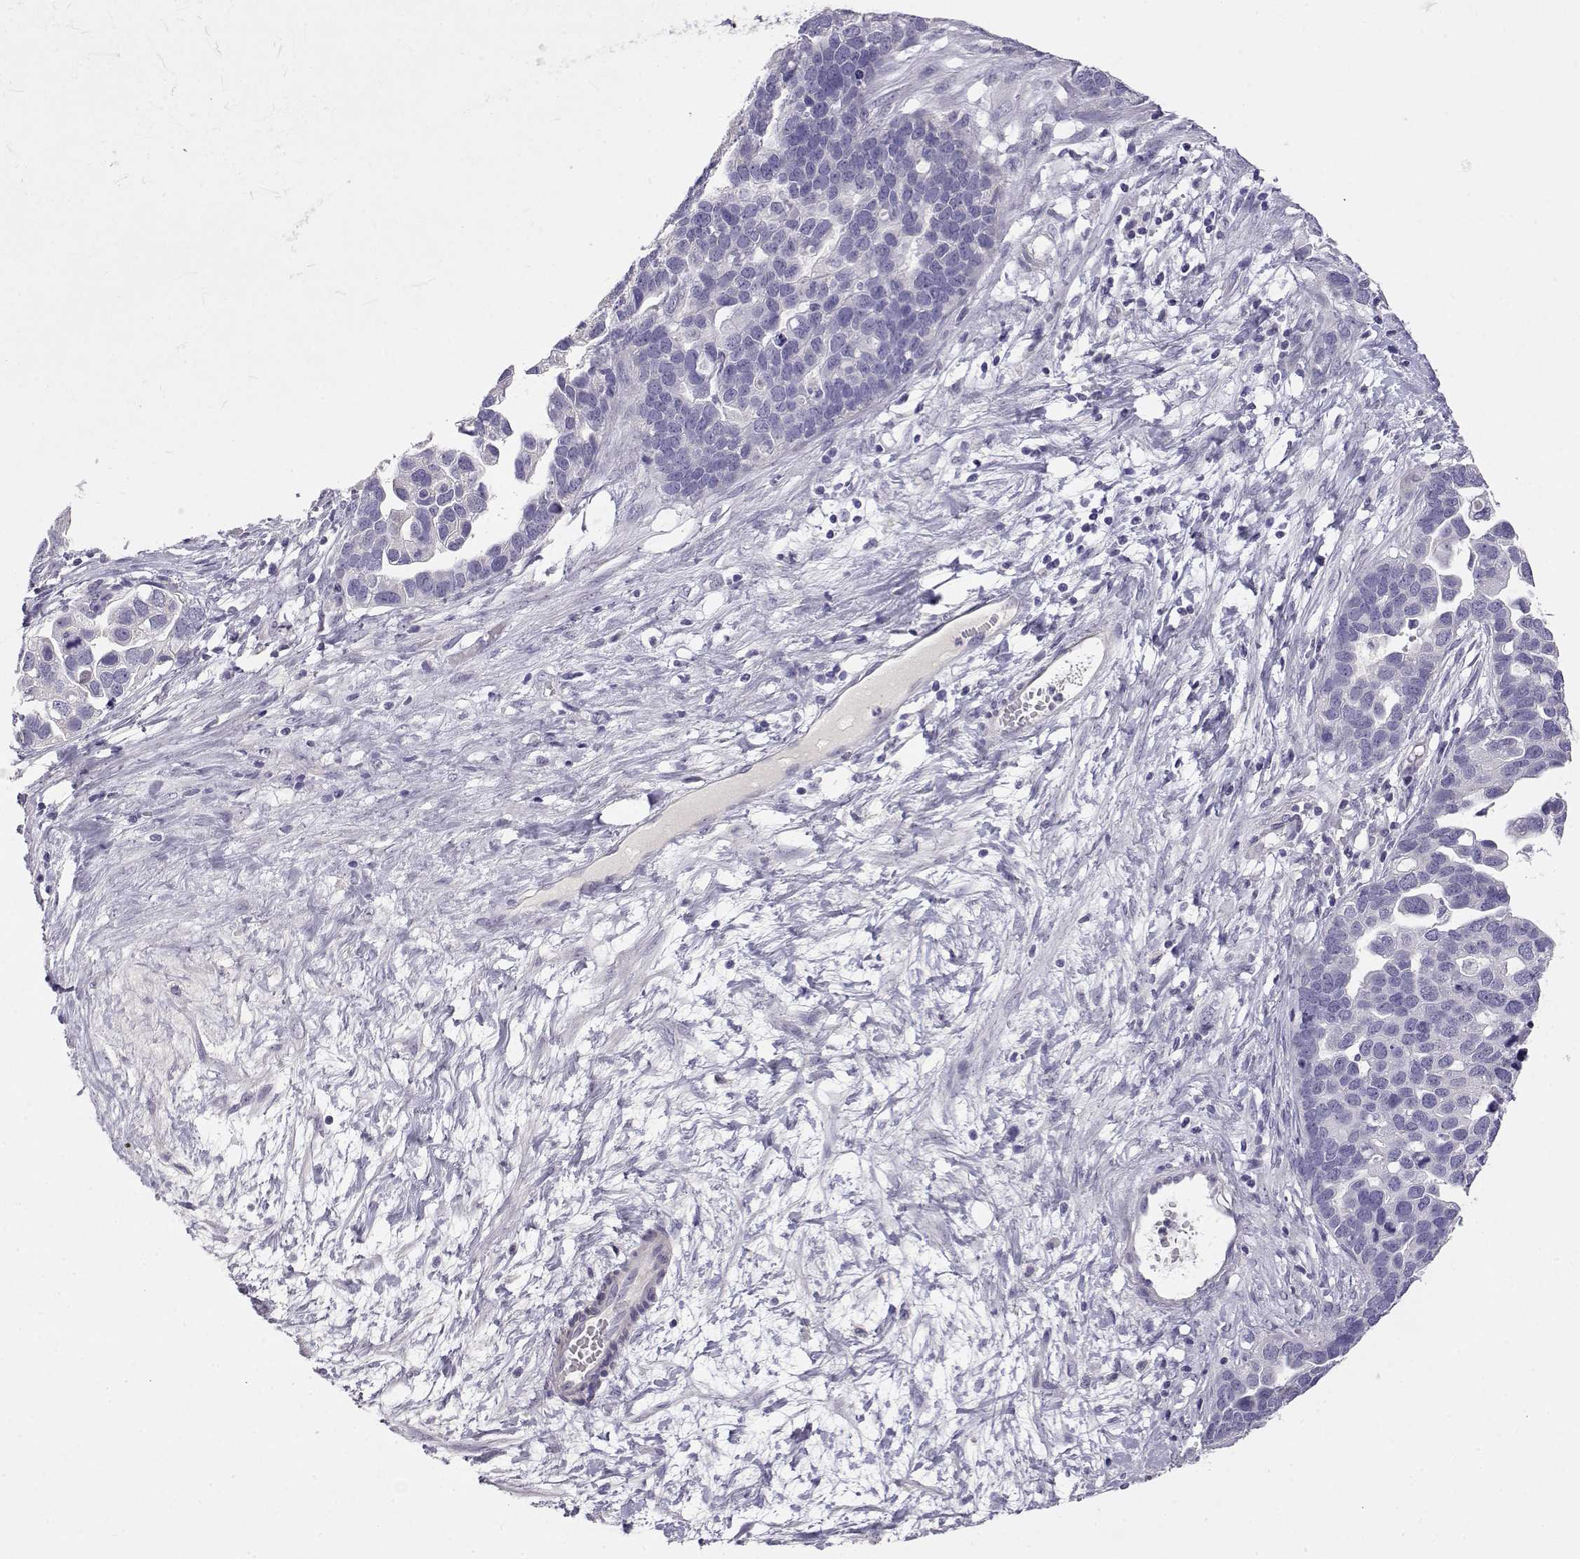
{"staining": {"intensity": "negative", "quantity": "none", "location": "none"}, "tissue": "ovarian cancer", "cell_type": "Tumor cells", "image_type": "cancer", "snomed": [{"axis": "morphology", "description": "Cystadenocarcinoma, serous, NOS"}, {"axis": "topography", "description": "Ovary"}], "caption": "Immunohistochemistry (IHC) image of human ovarian cancer stained for a protein (brown), which reveals no positivity in tumor cells.", "gene": "ENDOU", "patient": {"sex": "female", "age": 54}}